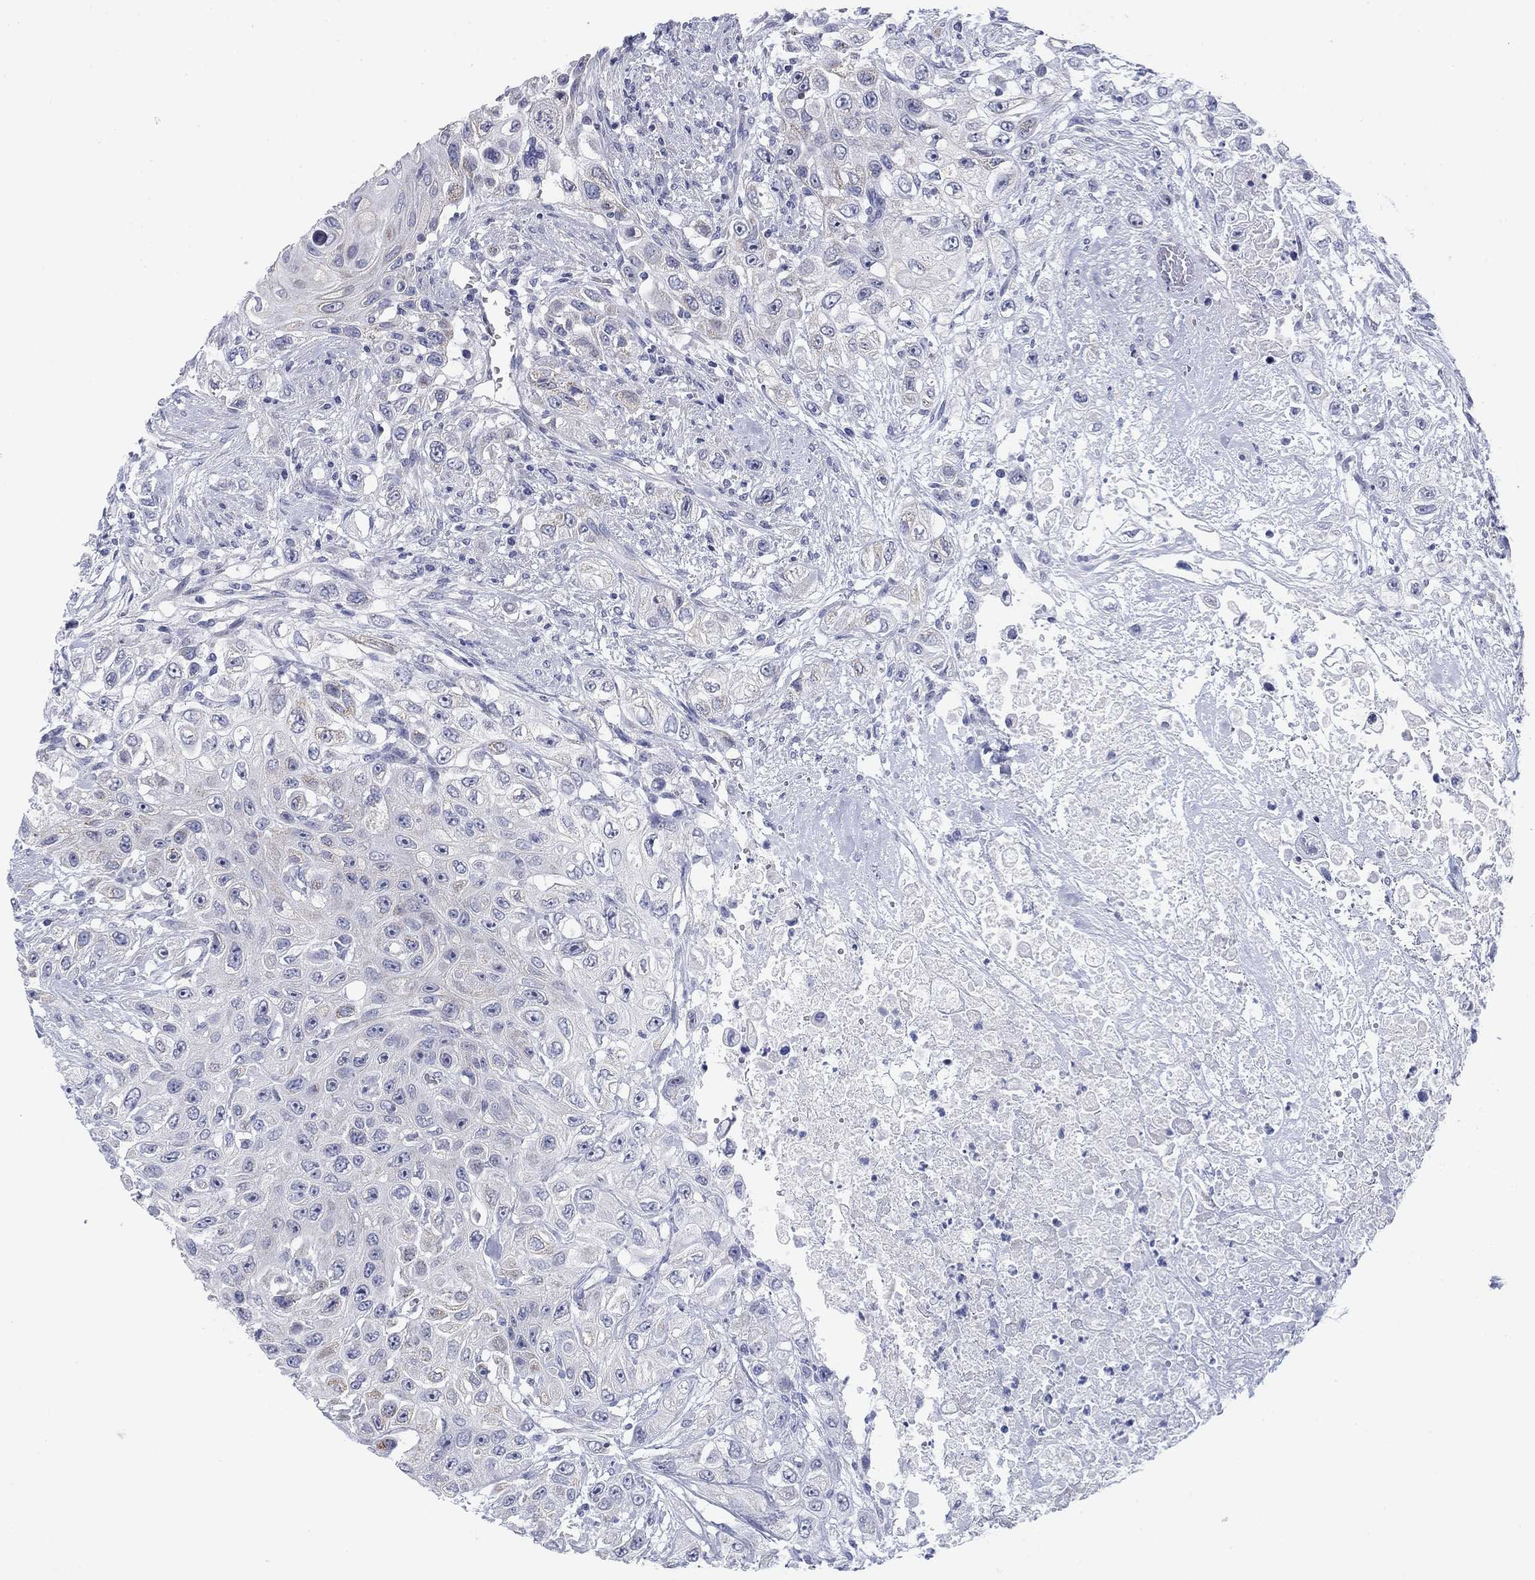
{"staining": {"intensity": "negative", "quantity": "none", "location": "none"}, "tissue": "urothelial cancer", "cell_type": "Tumor cells", "image_type": "cancer", "snomed": [{"axis": "morphology", "description": "Urothelial carcinoma, High grade"}, {"axis": "topography", "description": "Urinary bladder"}], "caption": "An immunohistochemistry (IHC) photomicrograph of urothelial carcinoma (high-grade) is shown. There is no staining in tumor cells of urothelial carcinoma (high-grade).", "gene": "PRPH", "patient": {"sex": "female", "age": 56}}